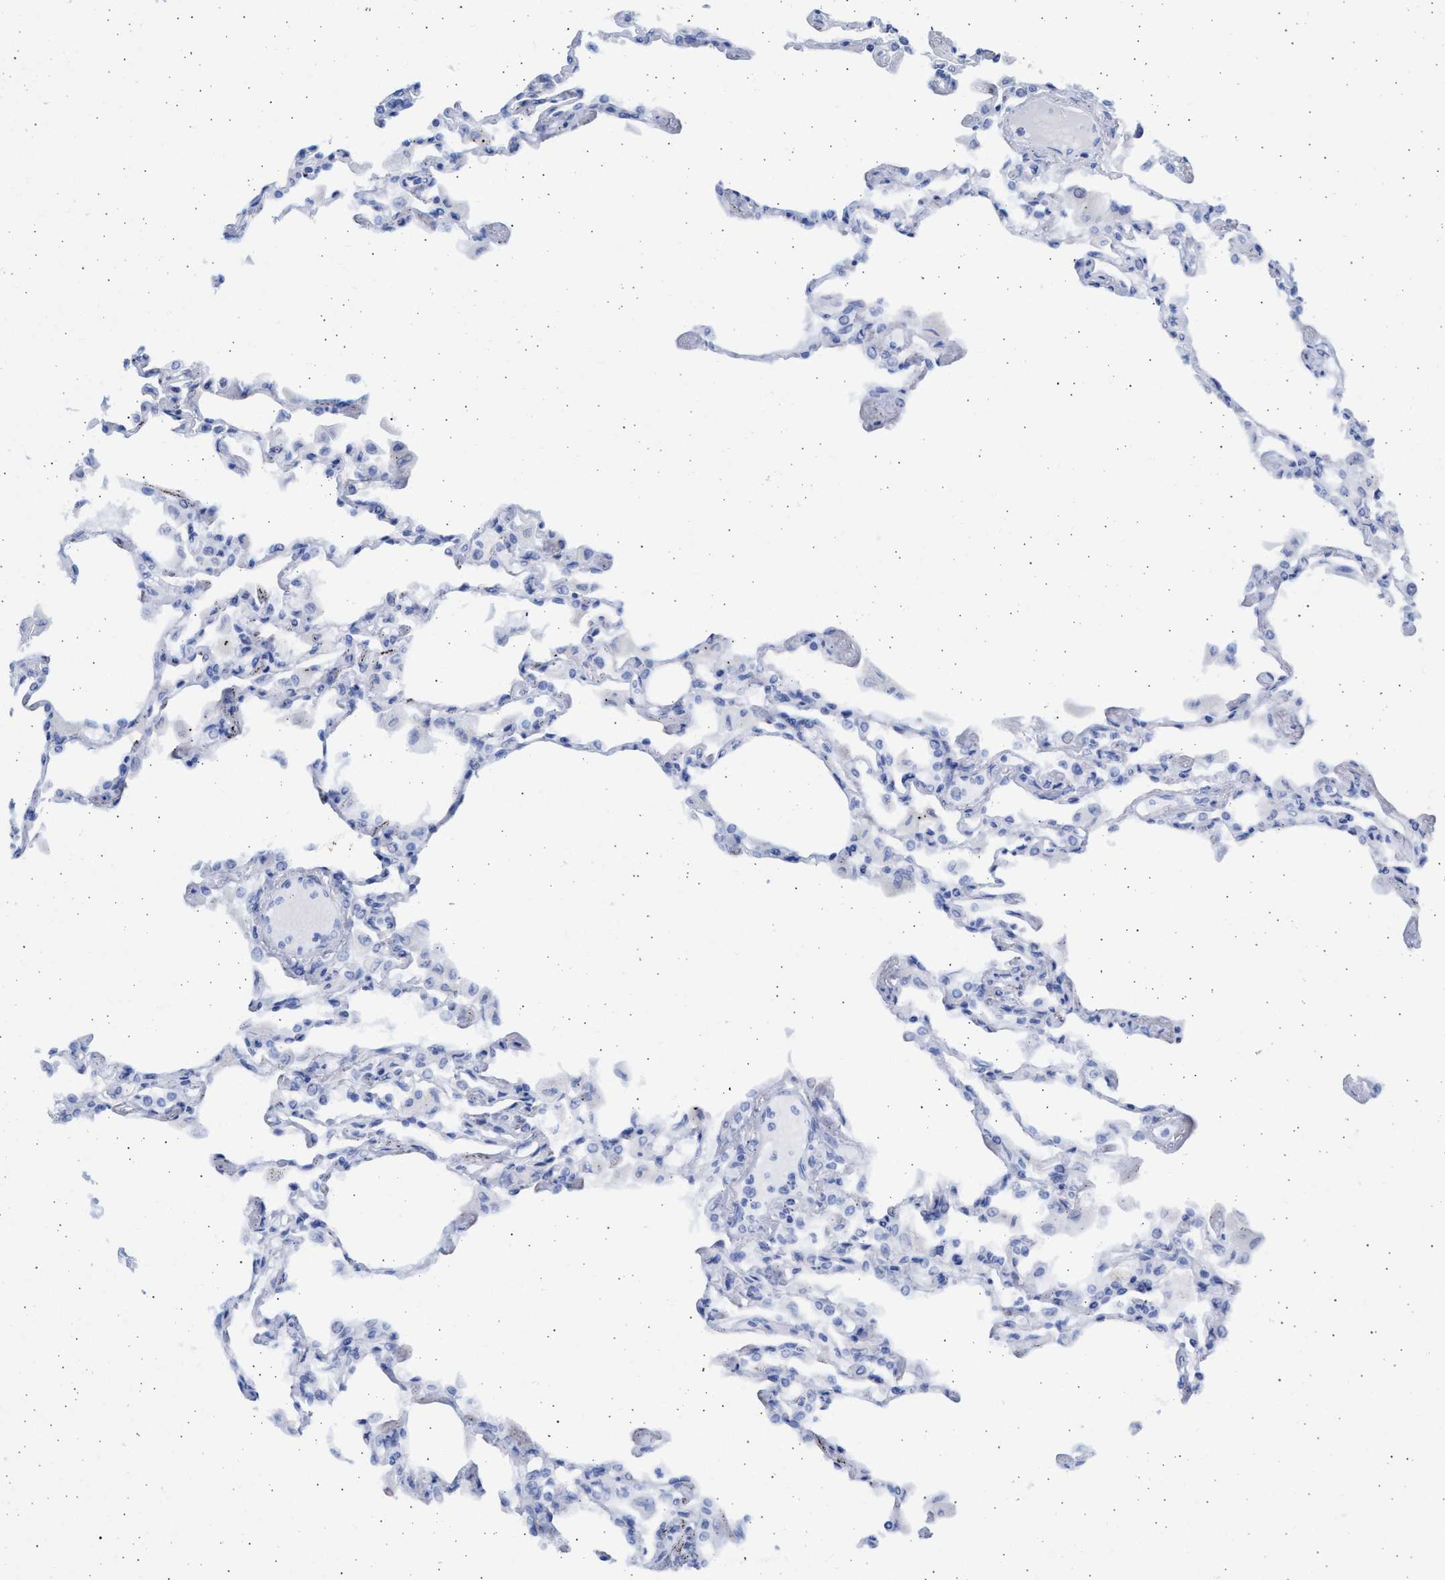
{"staining": {"intensity": "negative", "quantity": "none", "location": "none"}, "tissue": "lung", "cell_type": "Alveolar cells", "image_type": "normal", "snomed": [{"axis": "morphology", "description": "Normal tissue, NOS"}, {"axis": "topography", "description": "Bronchus"}, {"axis": "topography", "description": "Lung"}], "caption": "A histopathology image of lung stained for a protein demonstrates no brown staining in alveolar cells. (DAB (3,3'-diaminobenzidine) immunohistochemistry, high magnification).", "gene": "ALDOC", "patient": {"sex": "female", "age": 49}}